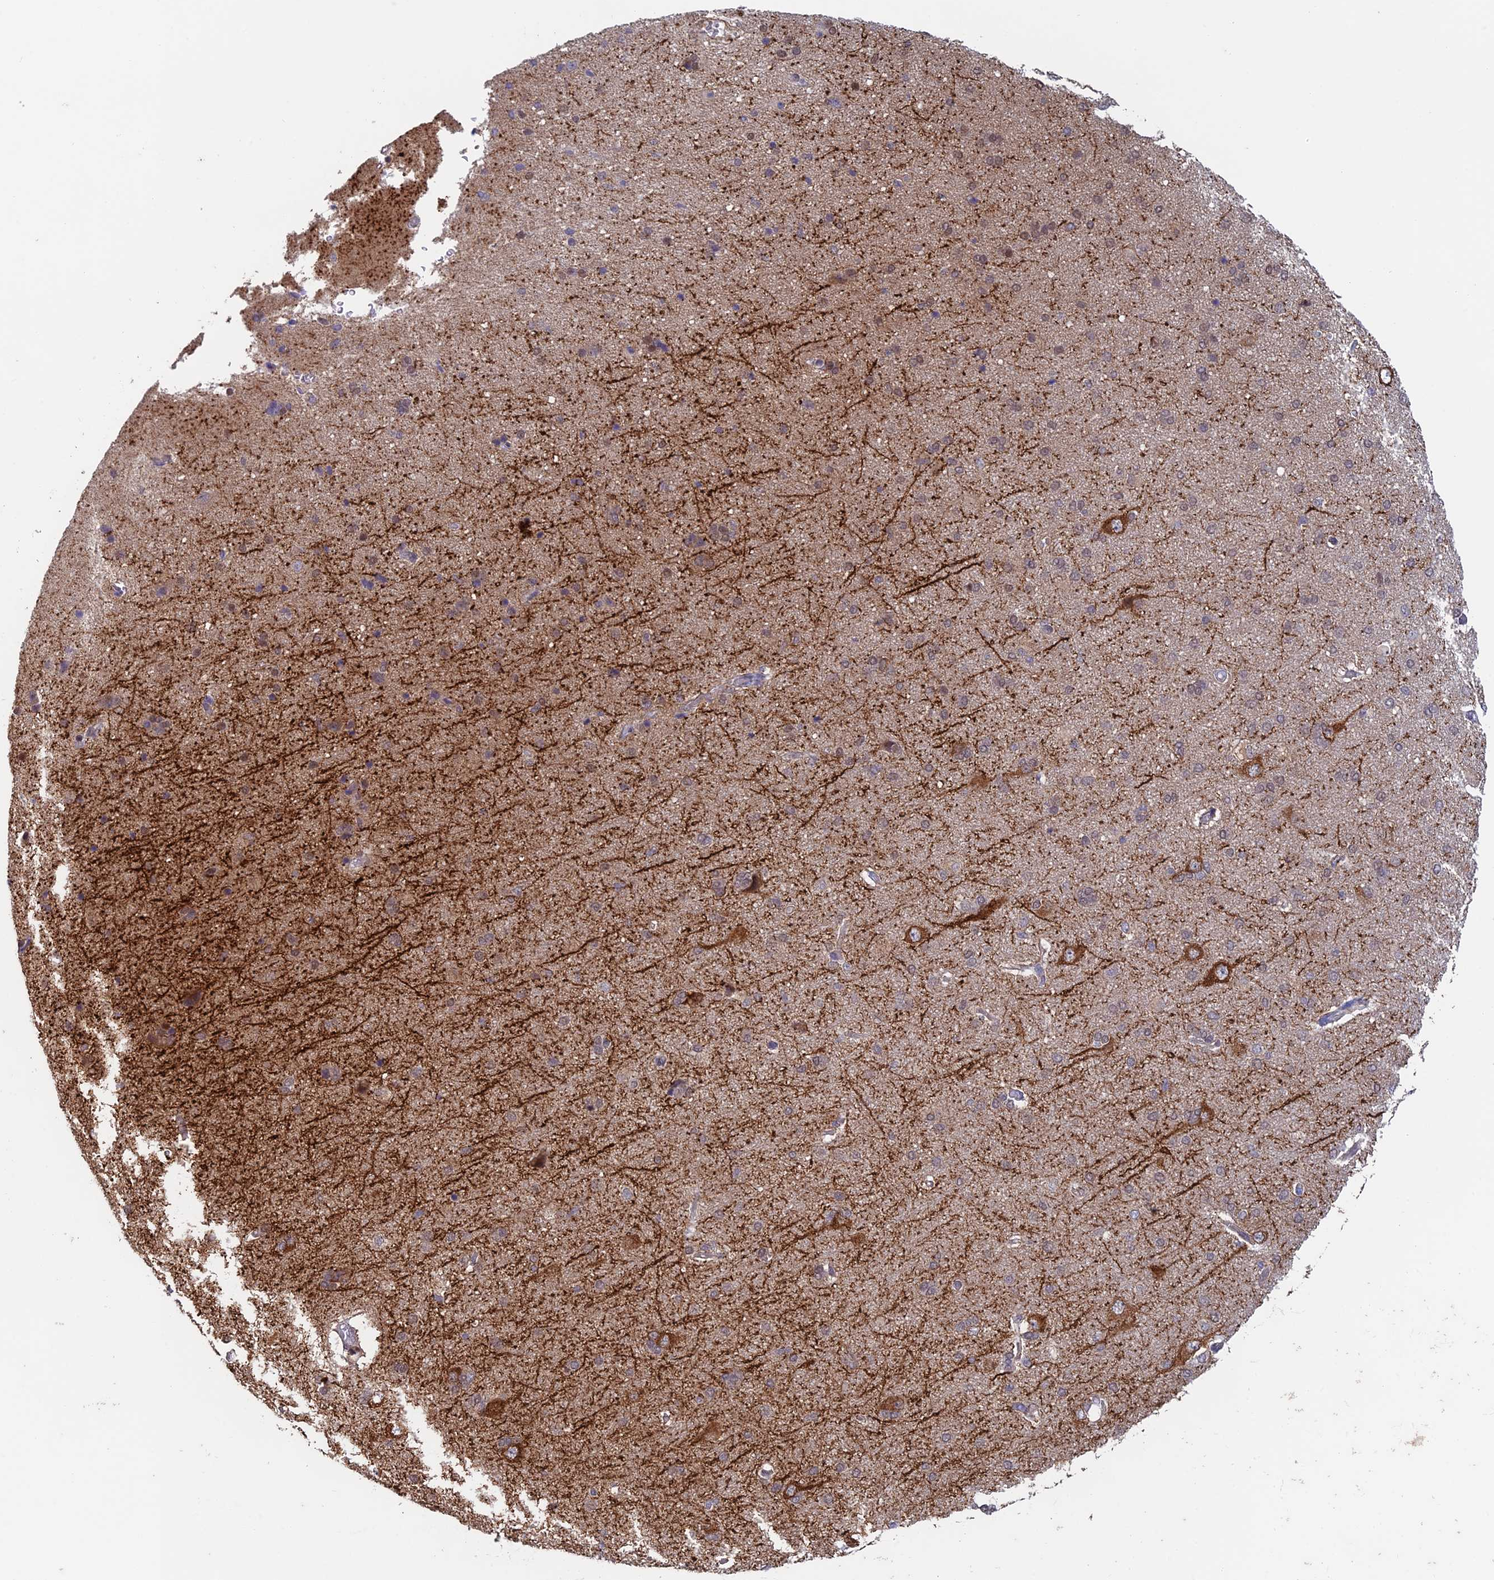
{"staining": {"intensity": "negative", "quantity": "none", "location": "none"}, "tissue": "cerebral cortex", "cell_type": "Endothelial cells", "image_type": "normal", "snomed": [{"axis": "morphology", "description": "Normal tissue, NOS"}, {"axis": "topography", "description": "Cerebral cortex"}], "caption": "Immunohistochemical staining of benign cerebral cortex exhibits no significant expression in endothelial cells.", "gene": "MRPL17", "patient": {"sex": "male", "age": 62}}